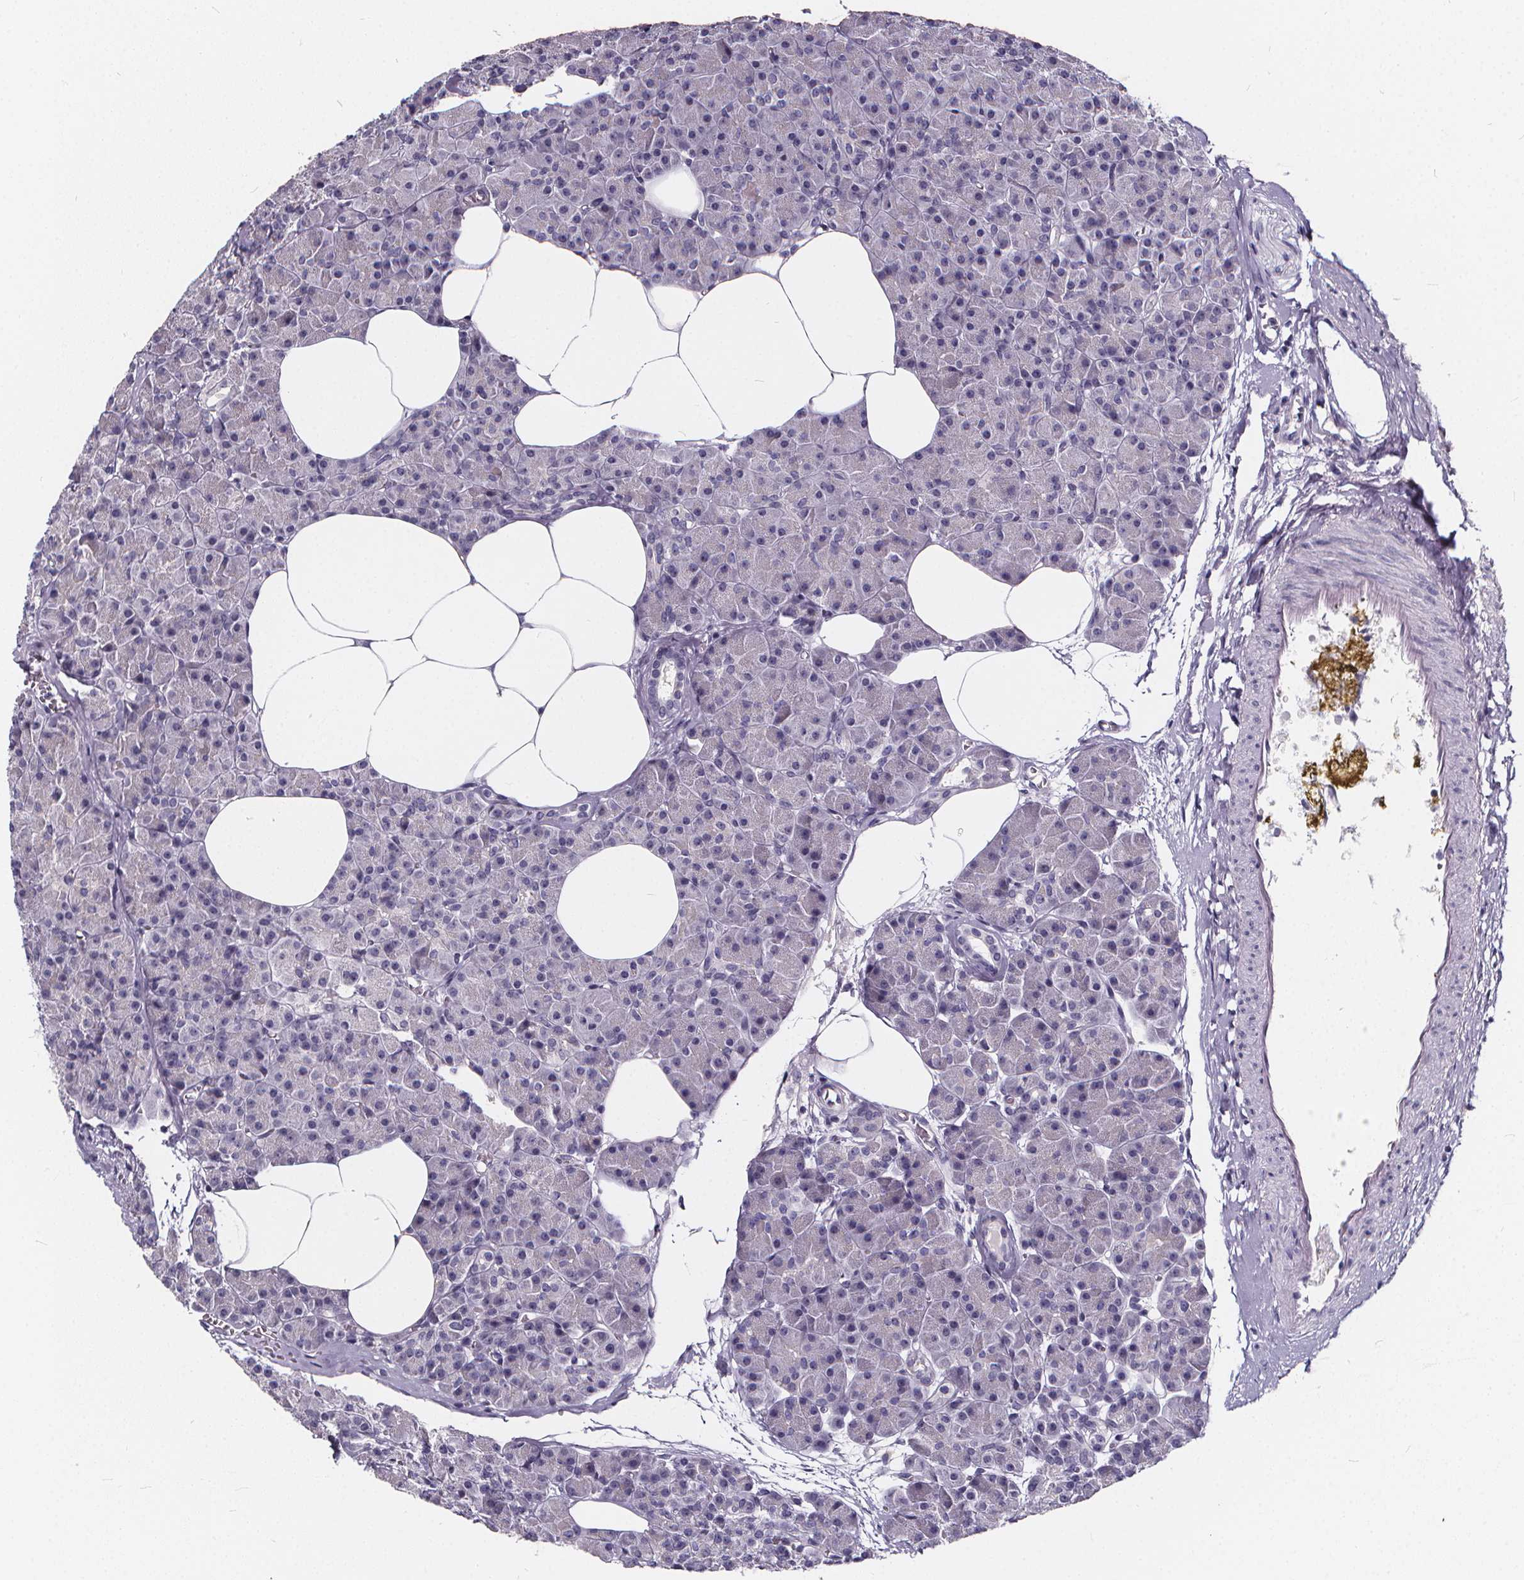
{"staining": {"intensity": "negative", "quantity": "none", "location": "none"}, "tissue": "pancreas", "cell_type": "Exocrine glandular cells", "image_type": "normal", "snomed": [{"axis": "morphology", "description": "Normal tissue, NOS"}, {"axis": "topography", "description": "Pancreas"}], "caption": "Immunohistochemical staining of normal human pancreas exhibits no significant positivity in exocrine glandular cells. (Stains: DAB (3,3'-diaminobenzidine) immunohistochemistry (IHC) with hematoxylin counter stain, Microscopy: brightfield microscopy at high magnification).", "gene": "SPEF2", "patient": {"sex": "female", "age": 45}}